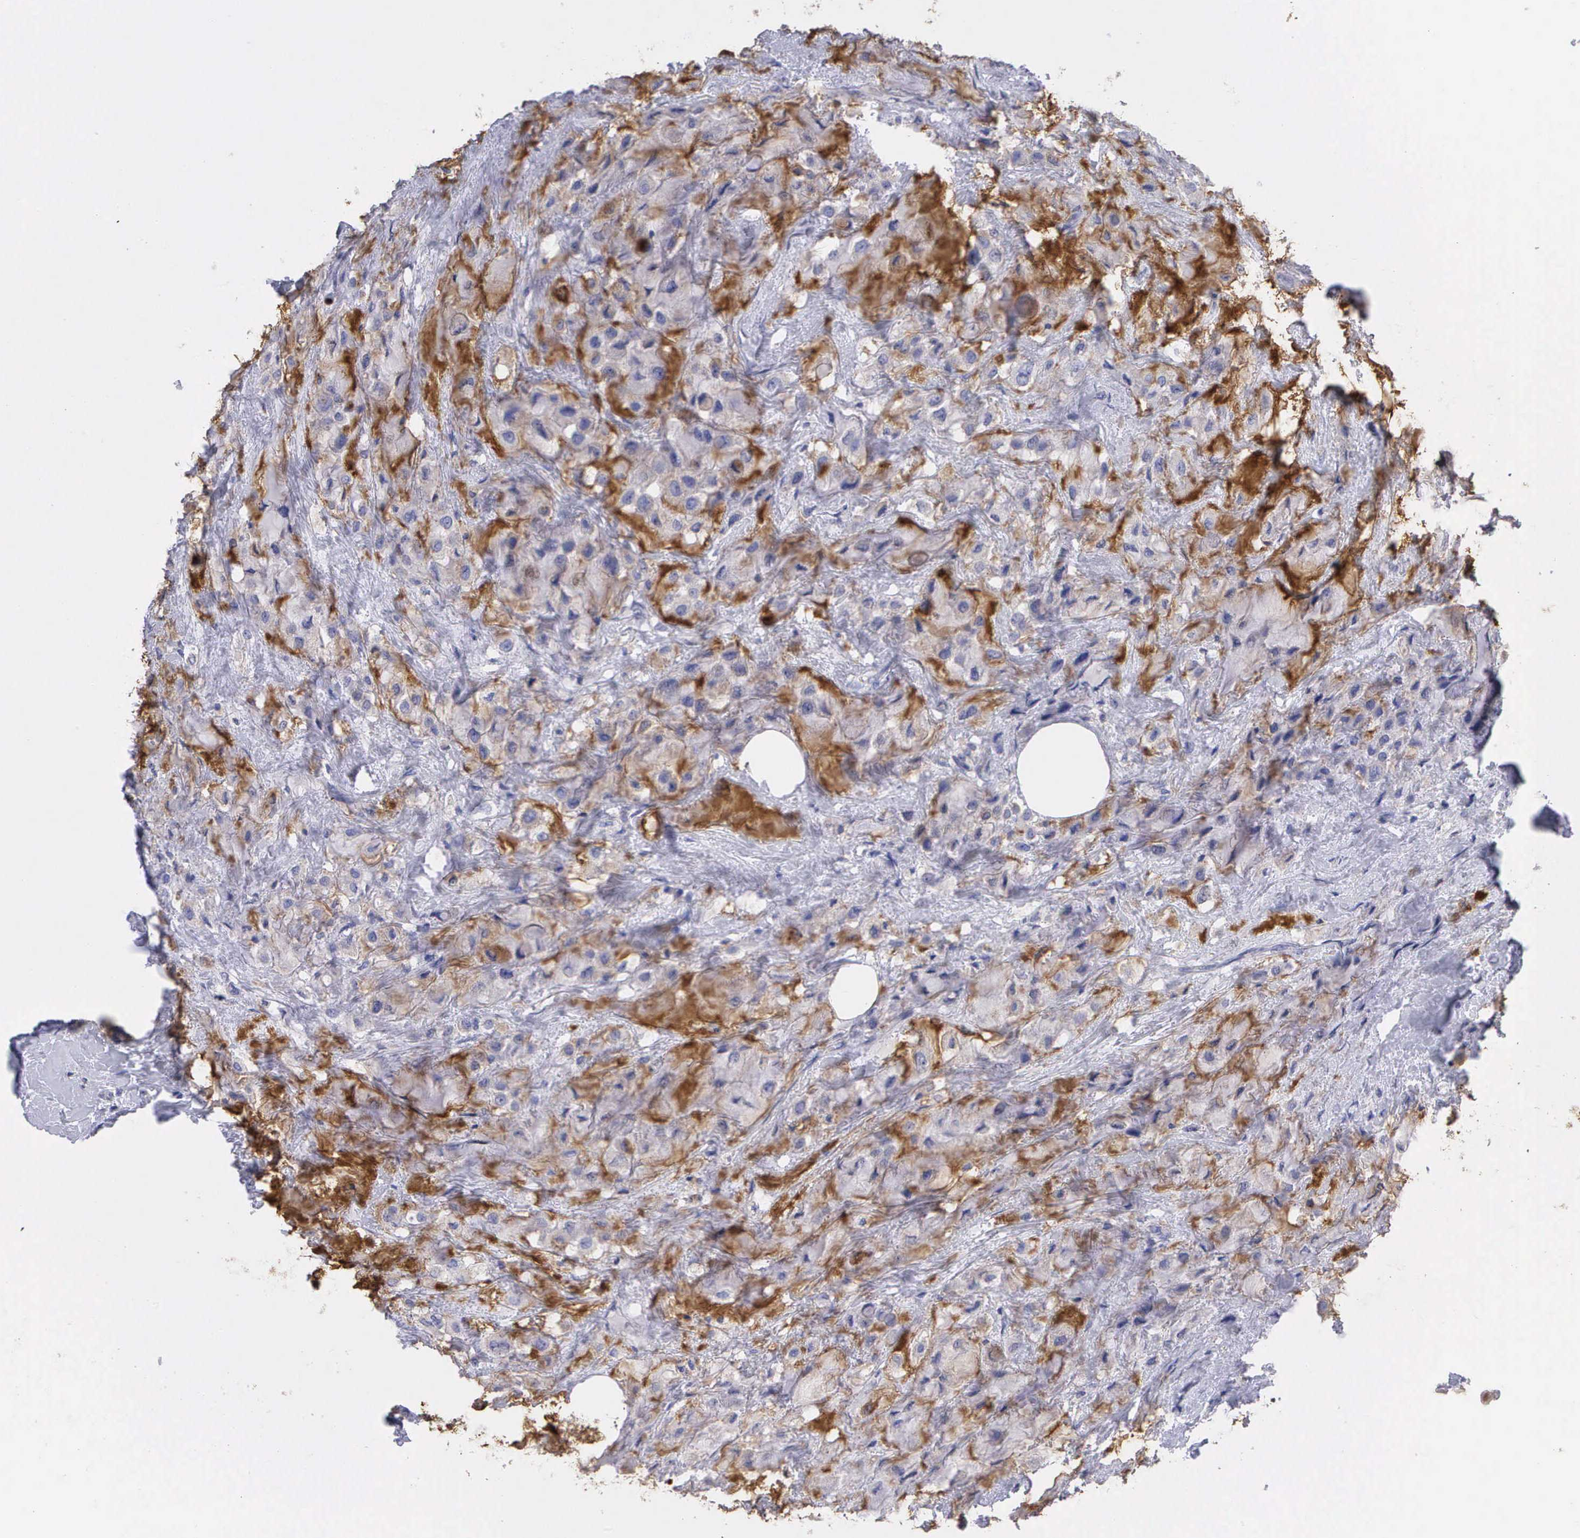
{"staining": {"intensity": "negative", "quantity": "none", "location": "none"}, "tissue": "breast cancer", "cell_type": "Tumor cells", "image_type": "cancer", "snomed": [{"axis": "morphology", "description": "Lobular carcinoma"}, {"axis": "topography", "description": "Breast"}], "caption": "An immunohistochemistry (IHC) histopathology image of breast cancer is shown. There is no staining in tumor cells of breast cancer.", "gene": "CLU", "patient": {"sex": "female", "age": 85}}